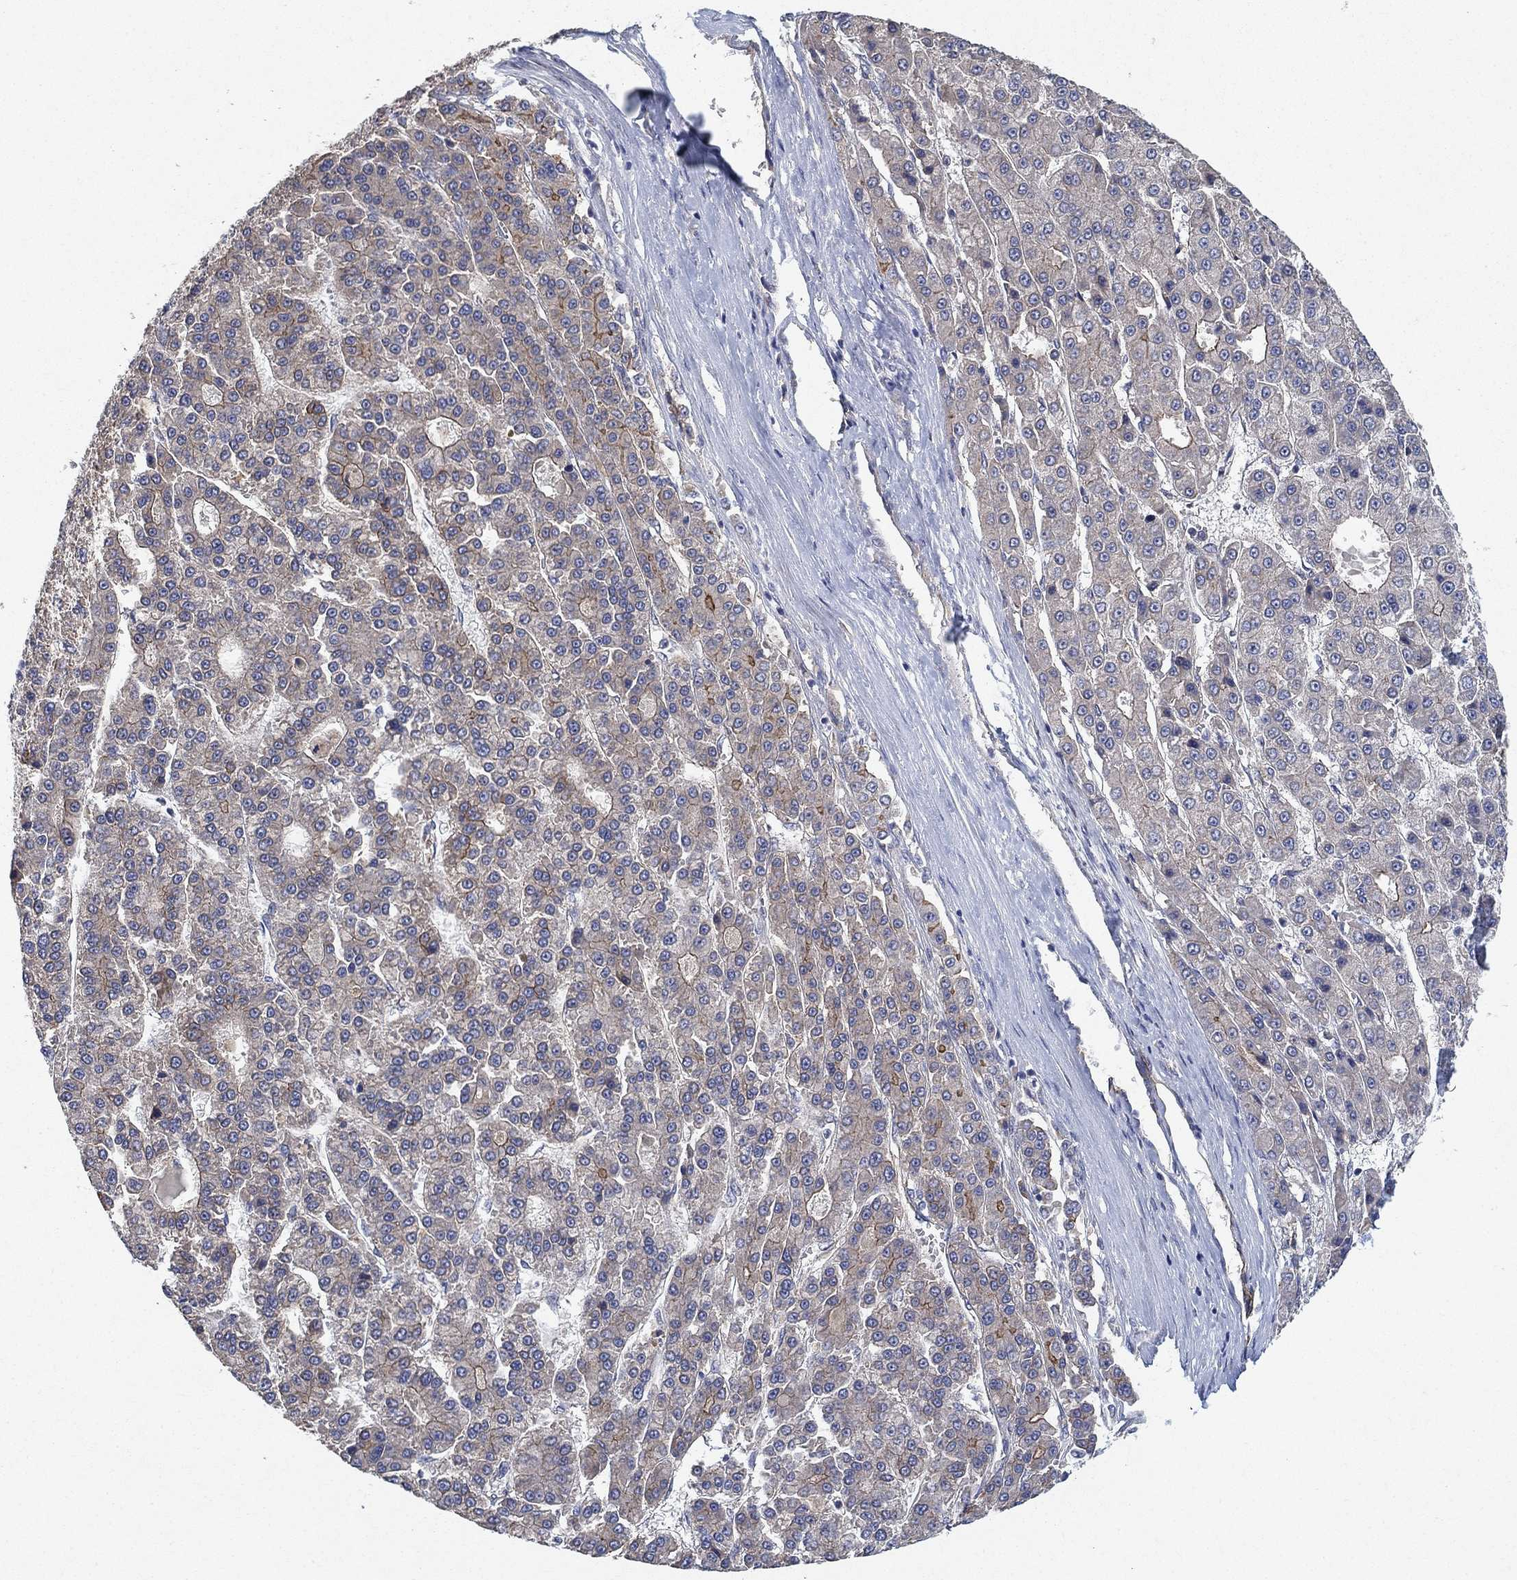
{"staining": {"intensity": "moderate", "quantity": "<25%", "location": "cytoplasmic/membranous"}, "tissue": "liver cancer", "cell_type": "Tumor cells", "image_type": "cancer", "snomed": [{"axis": "morphology", "description": "Carcinoma, Hepatocellular, NOS"}, {"axis": "topography", "description": "Liver"}], "caption": "Protein expression analysis of liver hepatocellular carcinoma displays moderate cytoplasmic/membranous expression in approximately <25% of tumor cells.", "gene": "MCUR1", "patient": {"sex": "male", "age": 70}}